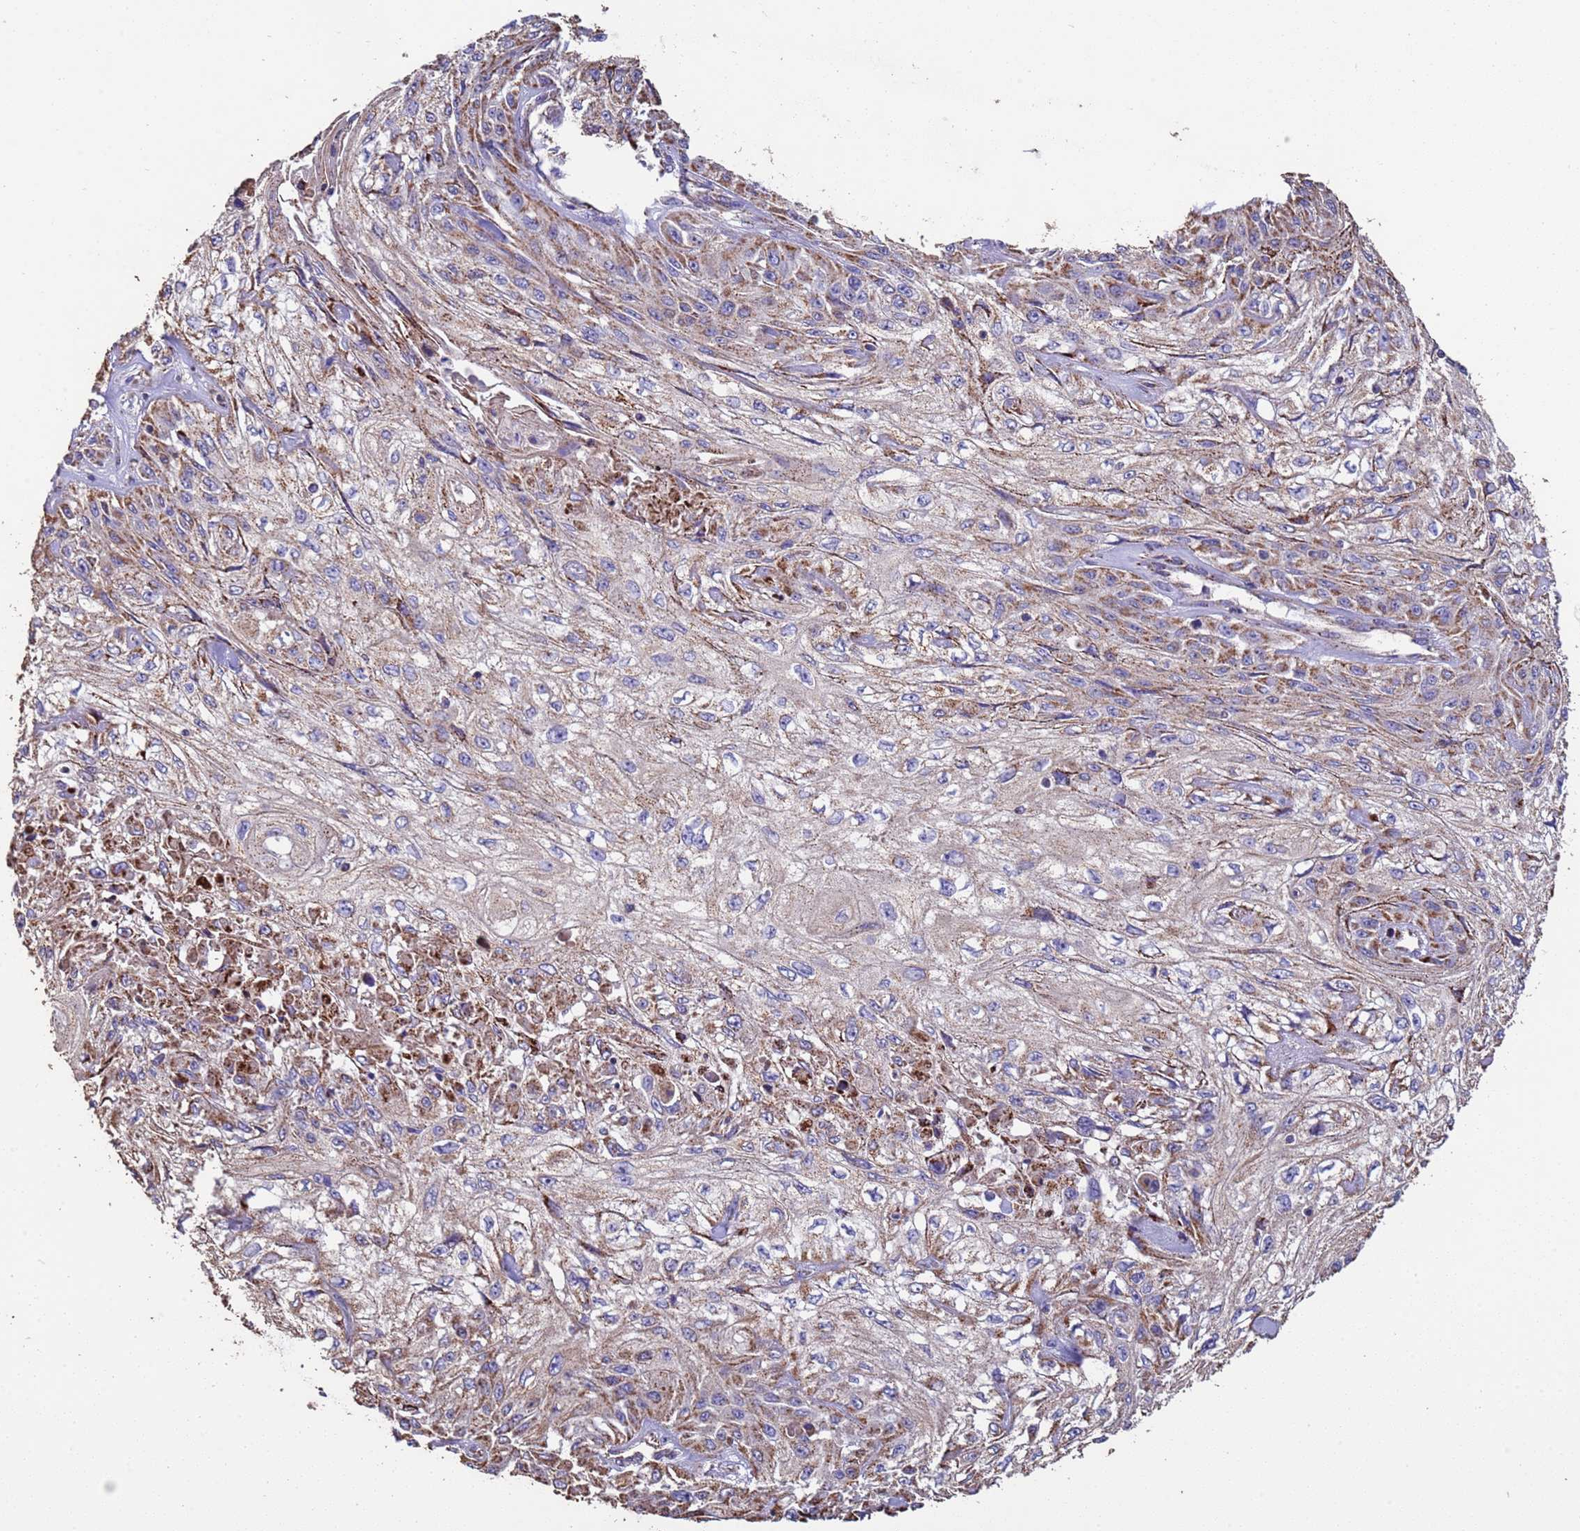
{"staining": {"intensity": "moderate", "quantity": ">75%", "location": "cytoplasmic/membranous"}, "tissue": "skin cancer", "cell_type": "Tumor cells", "image_type": "cancer", "snomed": [{"axis": "morphology", "description": "Squamous cell carcinoma, NOS"}, {"axis": "morphology", "description": "Squamous cell carcinoma, metastatic, NOS"}, {"axis": "topography", "description": "Skin"}, {"axis": "topography", "description": "Lymph node"}], "caption": "IHC micrograph of neoplastic tissue: human metastatic squamous cell carcinoma (skin) stained using IHC demonstrates medium levels of moderate protein expression localized specifically in the cytoplasmic/membranous of tumor cells, appearing as a cytoplasmic/membranous brown color.", "gene": "ZNFX1", "patient": {"sex": "male", "age": 75}}